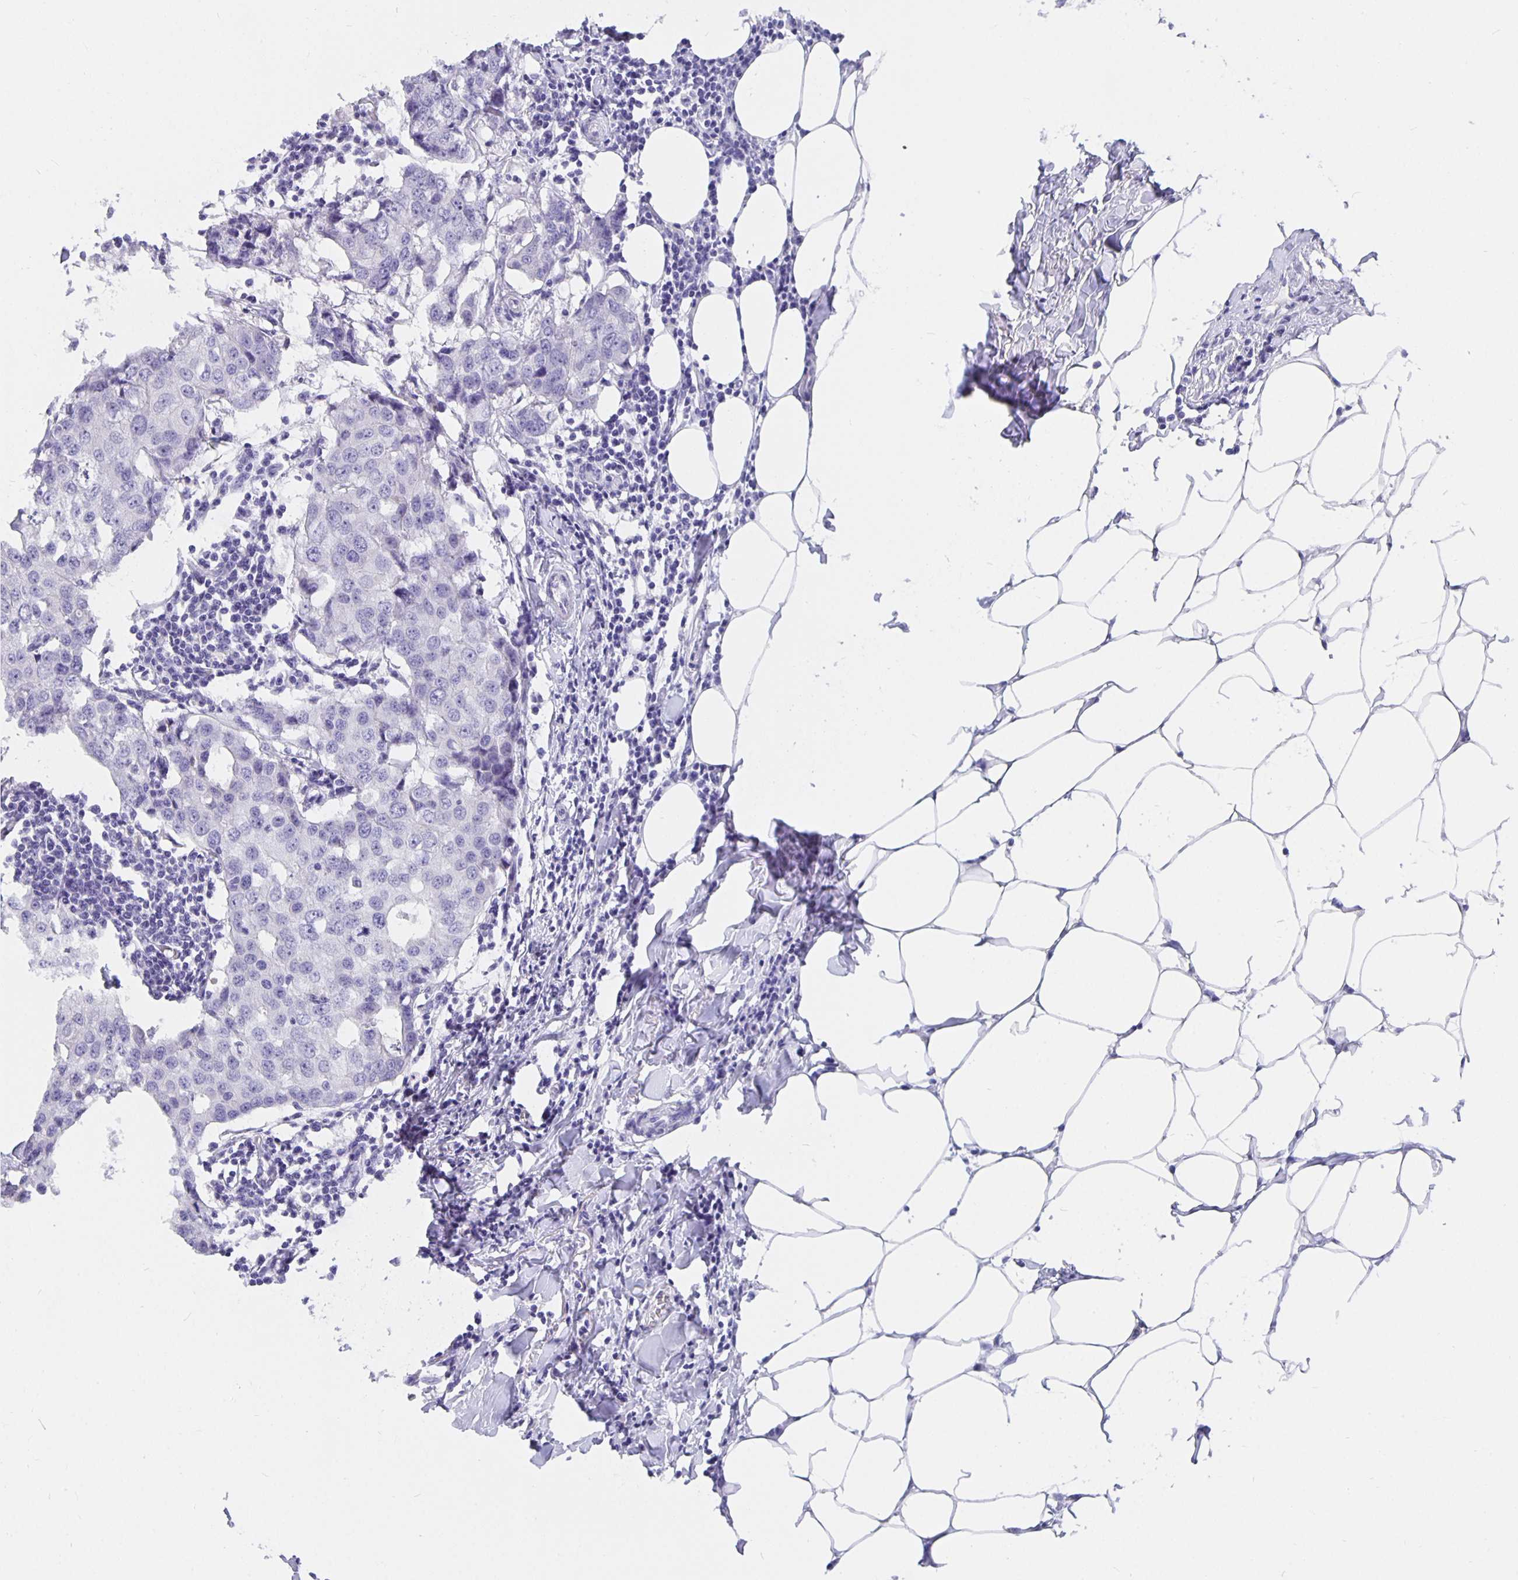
{"staining": {"intensity": "negative", "quantity": "none", "location": "none"}, "tissue": "breast cancer", "cell_type": "Tumor cells", "image_type": "cancer", "snomed": [{"axis": "morphology", "description": "Duct carcinoma"}, {"axis": "topography", "description": "Breast"}], "caption": "A high-resolution micrograph shows IHC staining of breast cancer (invasive ductal carcinoma), which displays no significant expression in tumor cells.", "gene": "CFAP74", "patient": {"sex": "female", "age": 27}}